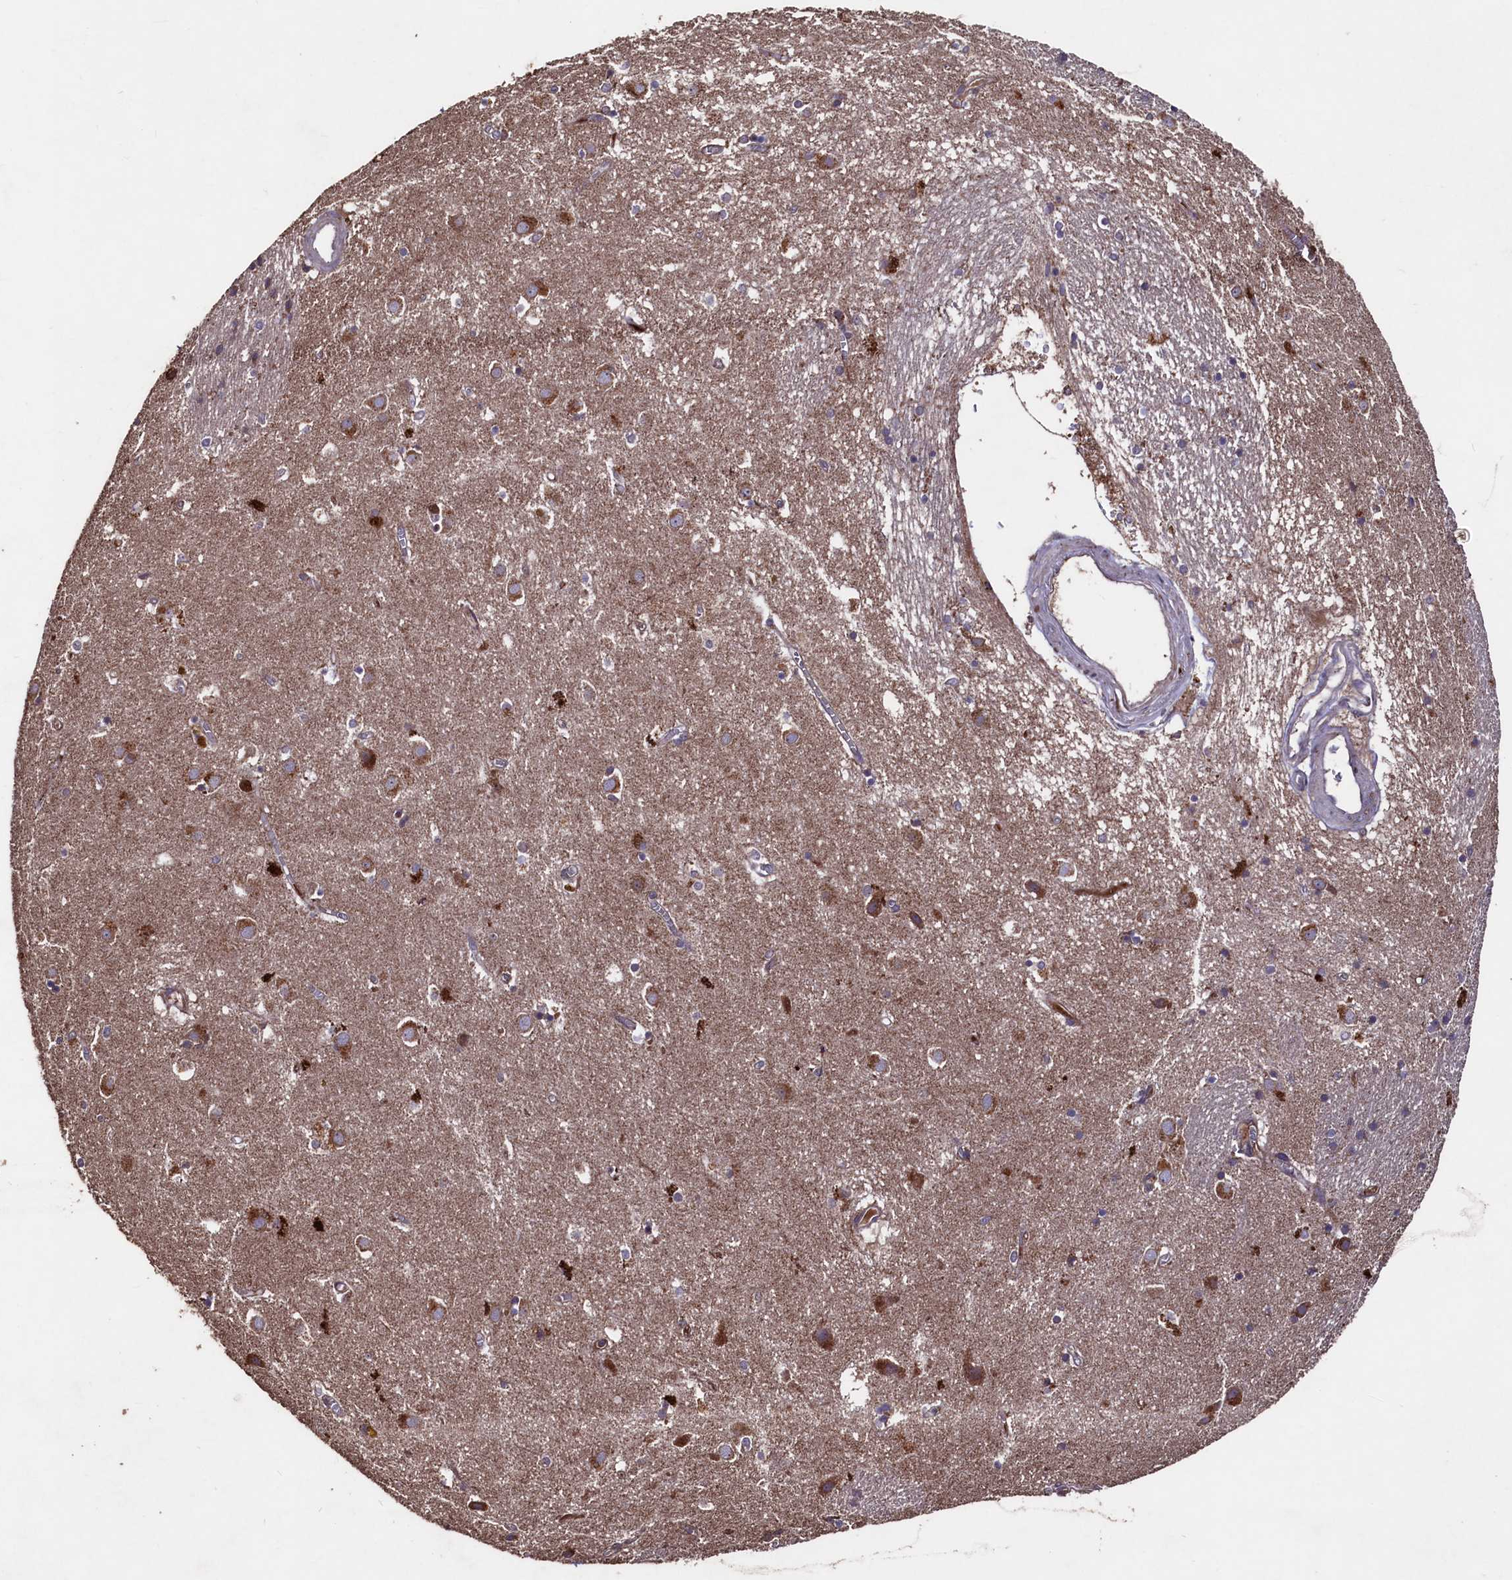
{"staining": {"intensity": "weak", "quantity": "25%-75%", "location": "cytoplasmic/membranous"}, "tissue": "caudate", "cell_type": "Glial cells", "image_type": "normal", "snomed": [{"axis": "morphology", "description": "Normal tissue, NOS"}, {"axis": "topography", "description": "Lateral ventricle wall"}], "caption": "High-power microscopy captured an immunohistochemistry (IHC) image of normal caudate, revealing weak cytoplasmic/membranous expression in about 25%-75% of glial cells.", "gene": "MYO1H", "patient": {"sex": "male", "age": 70}}